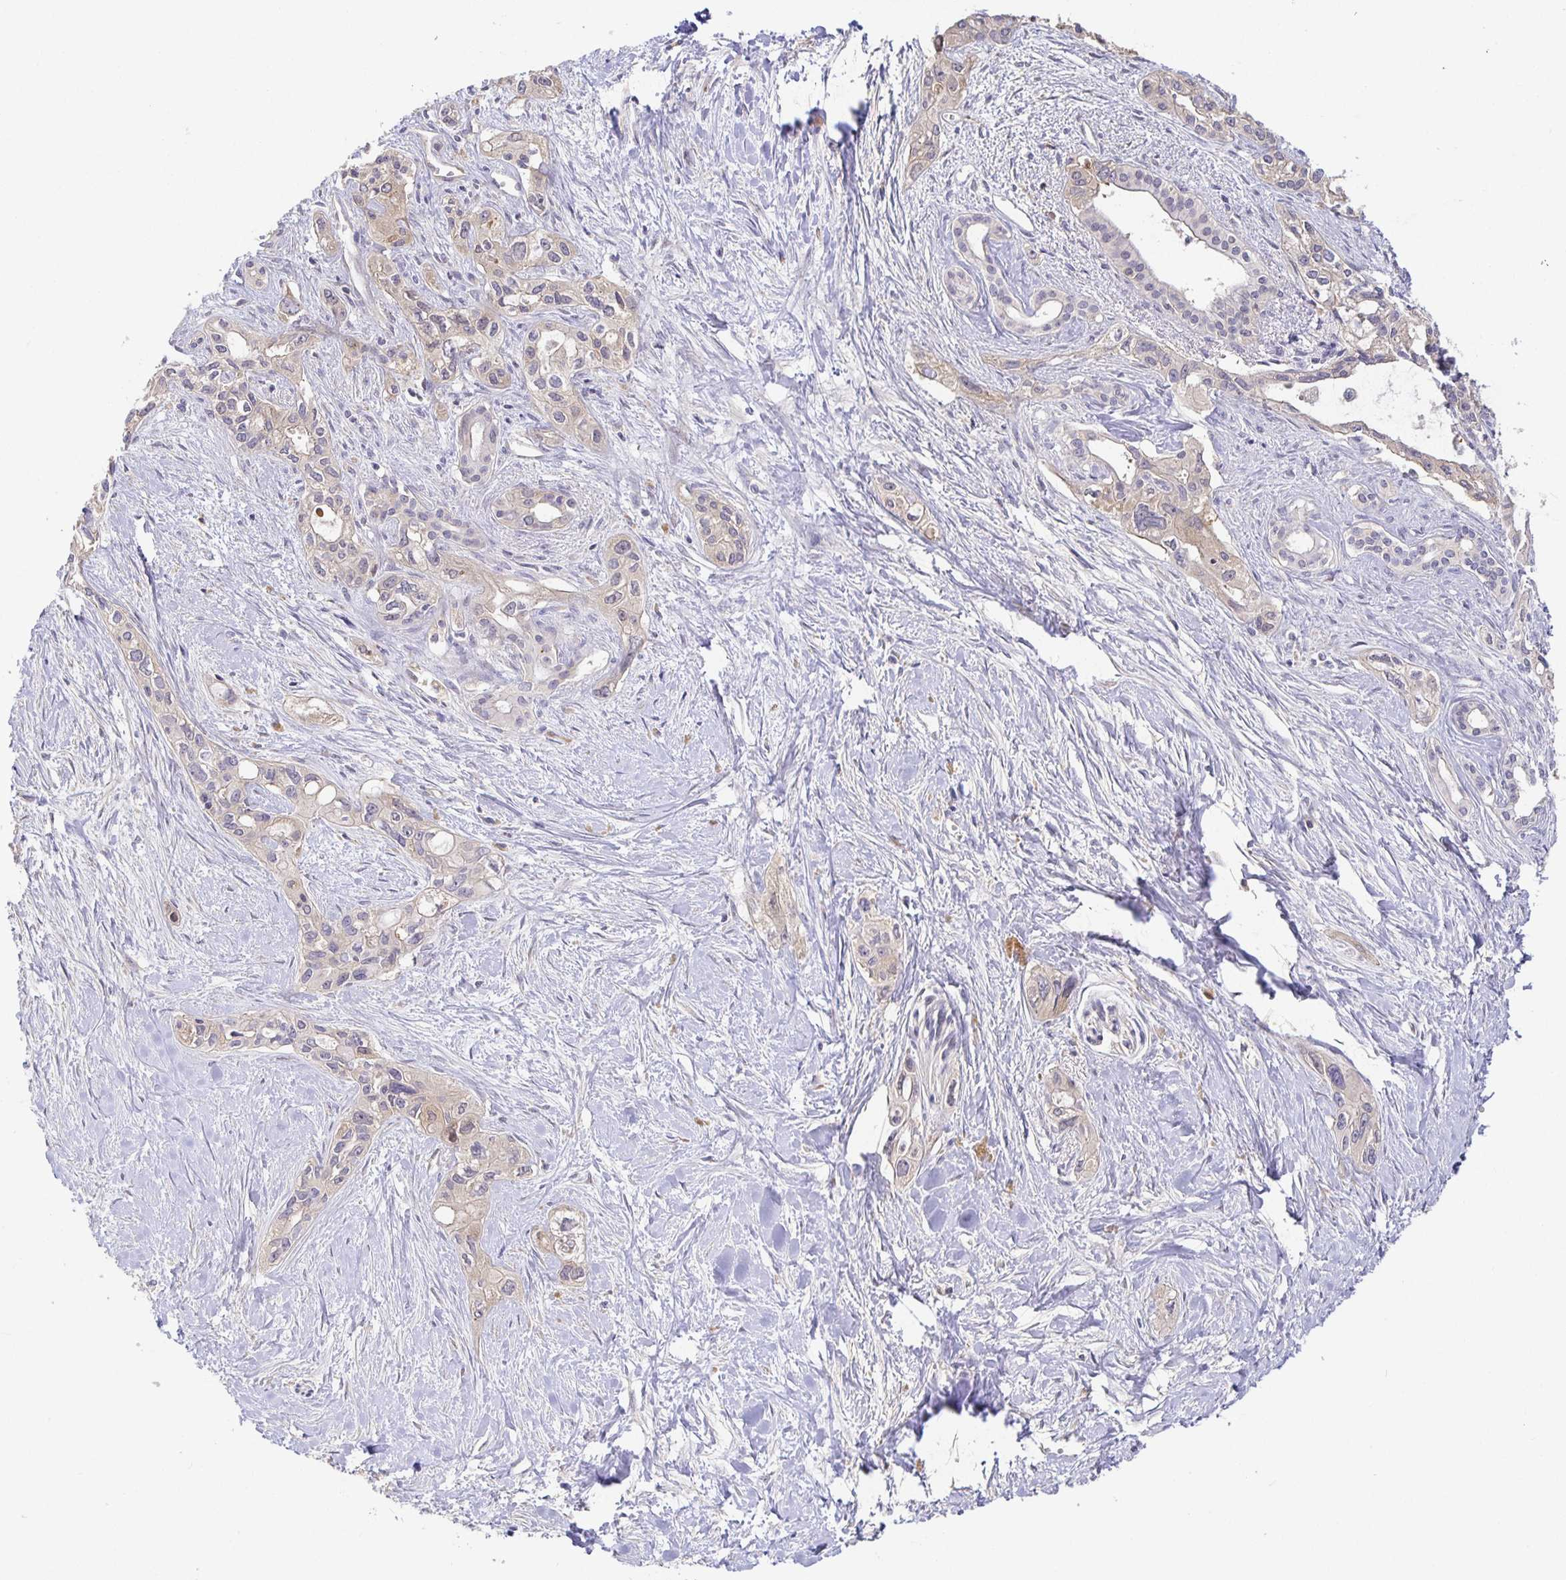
{"staining": {"intensity": "weak", "quantity": "25%-75%", "location": "cytoplasmic/membranous"}, "tissue": "pancreatic cancer", "cell_type": "Tumor cells", "image_type": "cancer", "snomed": [{"axis": "morphology", "description": "Adenocarcinoma, NOS"}, {"axis": "topography", "description": "Pancreas"}], "caption": "Weak cytoplasmic/membranous expression is identified in about 25%-75% of tumor cells in pancreatic cancer (adenocarcinoma). The staining is performed using DAB brown chromogen to label protein expression. The nuclei are counter-stained blue using hematoxylin.", "gene": "ZDHHC11", "patient": {"sex": "female", "age": 50}}